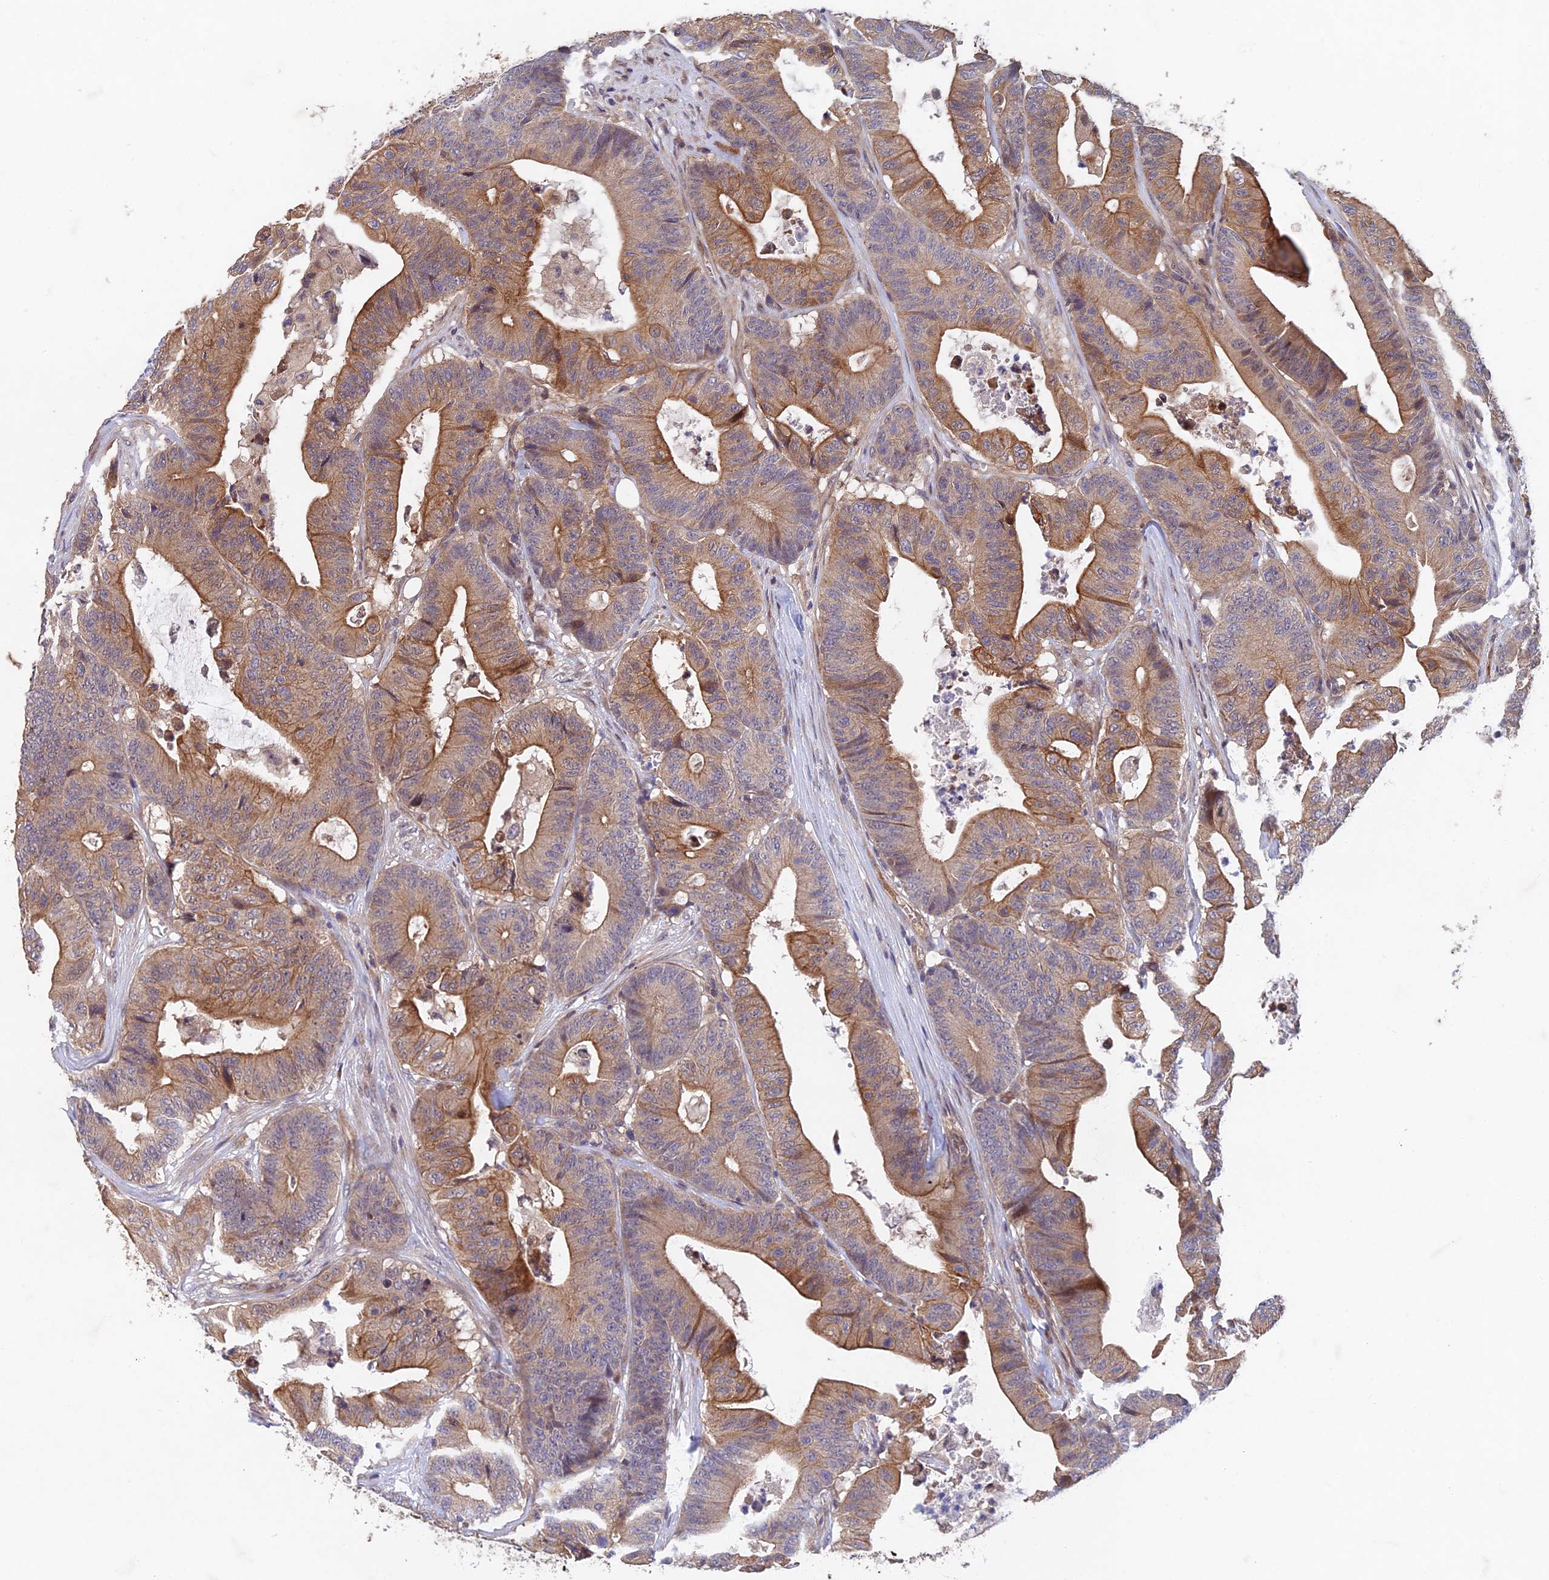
{"staining": {"intensity": "moderate", "quantity": ">75%", "location": "cytoplasmic/membranous"}, "tissue": "colorectal cancer", "cell_type": "Tumor cells", "image_type": "cancer", "snomed": [{"axis": "morphology", "description": "Adenocarcinoma, NOS"}, {"axis": "topography", "description": "Colon"}], "caption": "A brown stain highlights moderate cytoplasmic/membranous positivity of a protein in colorectal cancer (adenocarcinoma) tumor cells.", "gene": "NSMCE1", "patient": {"sex": "female", "age": 84}}